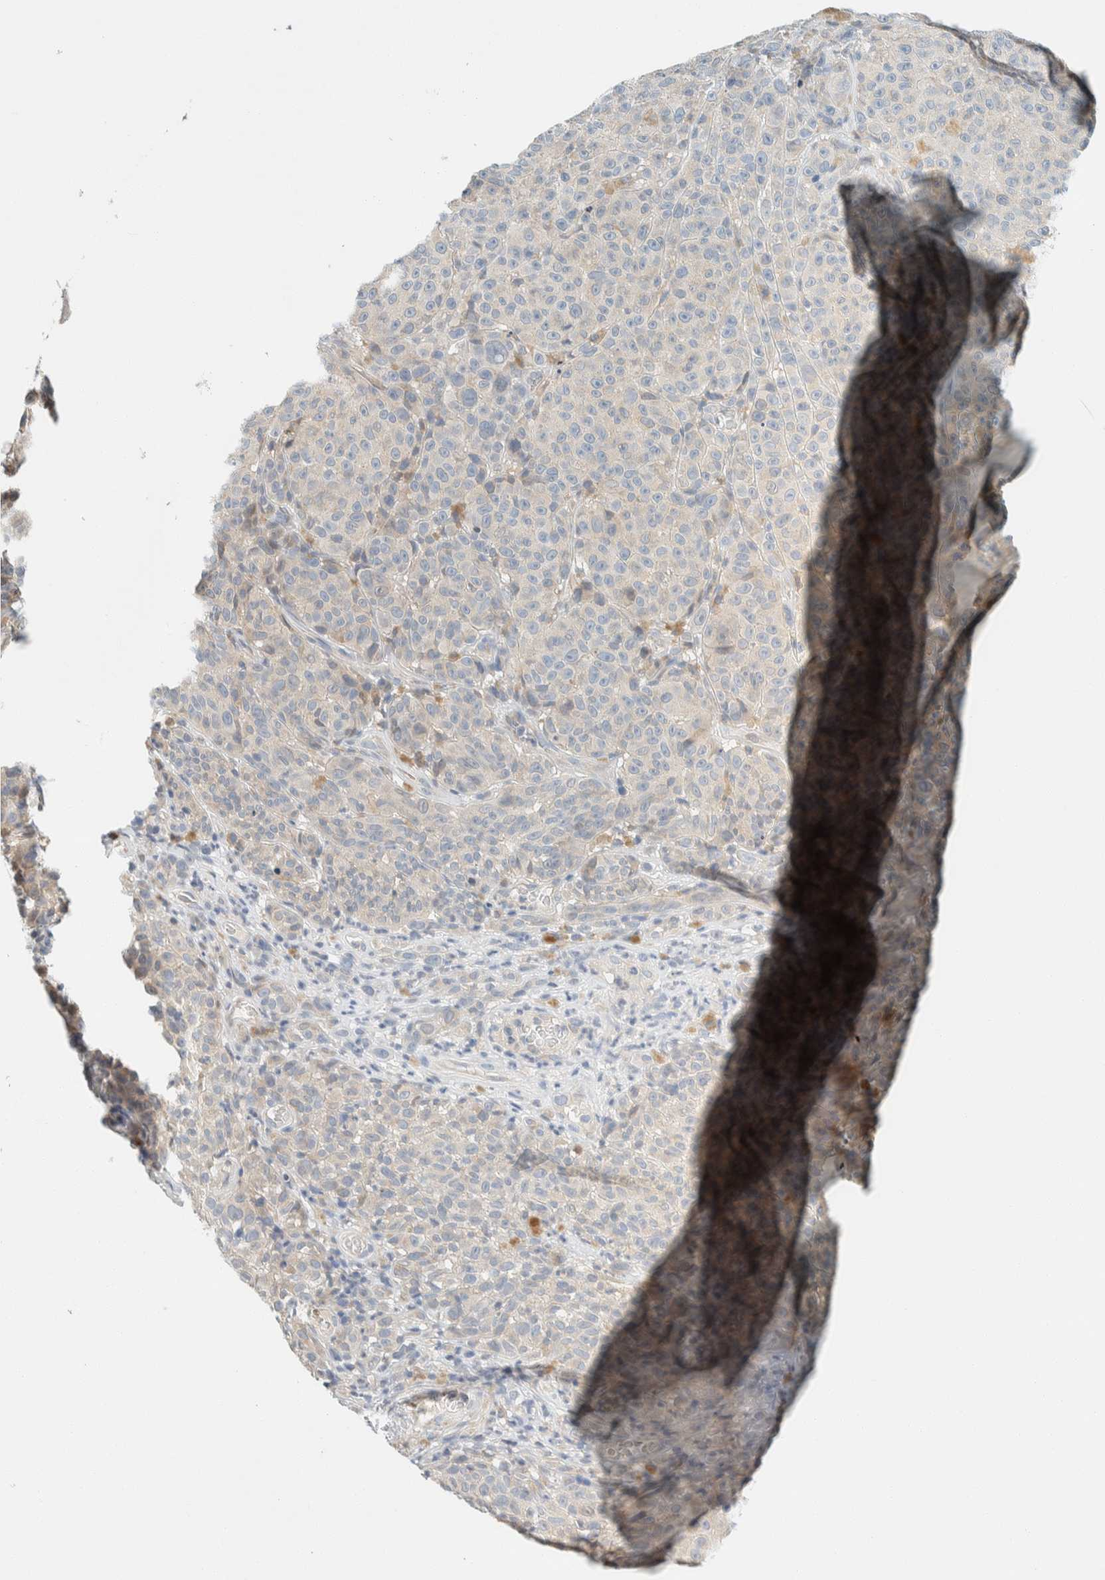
{"staining": {"intensity": "negative", "quantity": "none", "location": "none"}, "tissue": "melanoma", "cell_type": "Tumor cells", "image_type": "cancer", "snomed": [{"axis": "morphology", "description": "Malignant melanoma, NOS"}, {"axis": "topography", "description": "Skin"}], "caption": "DAB (3,3'-diaminobenzidine) immunohistochemical staining of human malignant melanoma reveals no significant expression in tumor cells.", "gene": "SUMF2", "patient": {"sex": "female", "age": 82}}